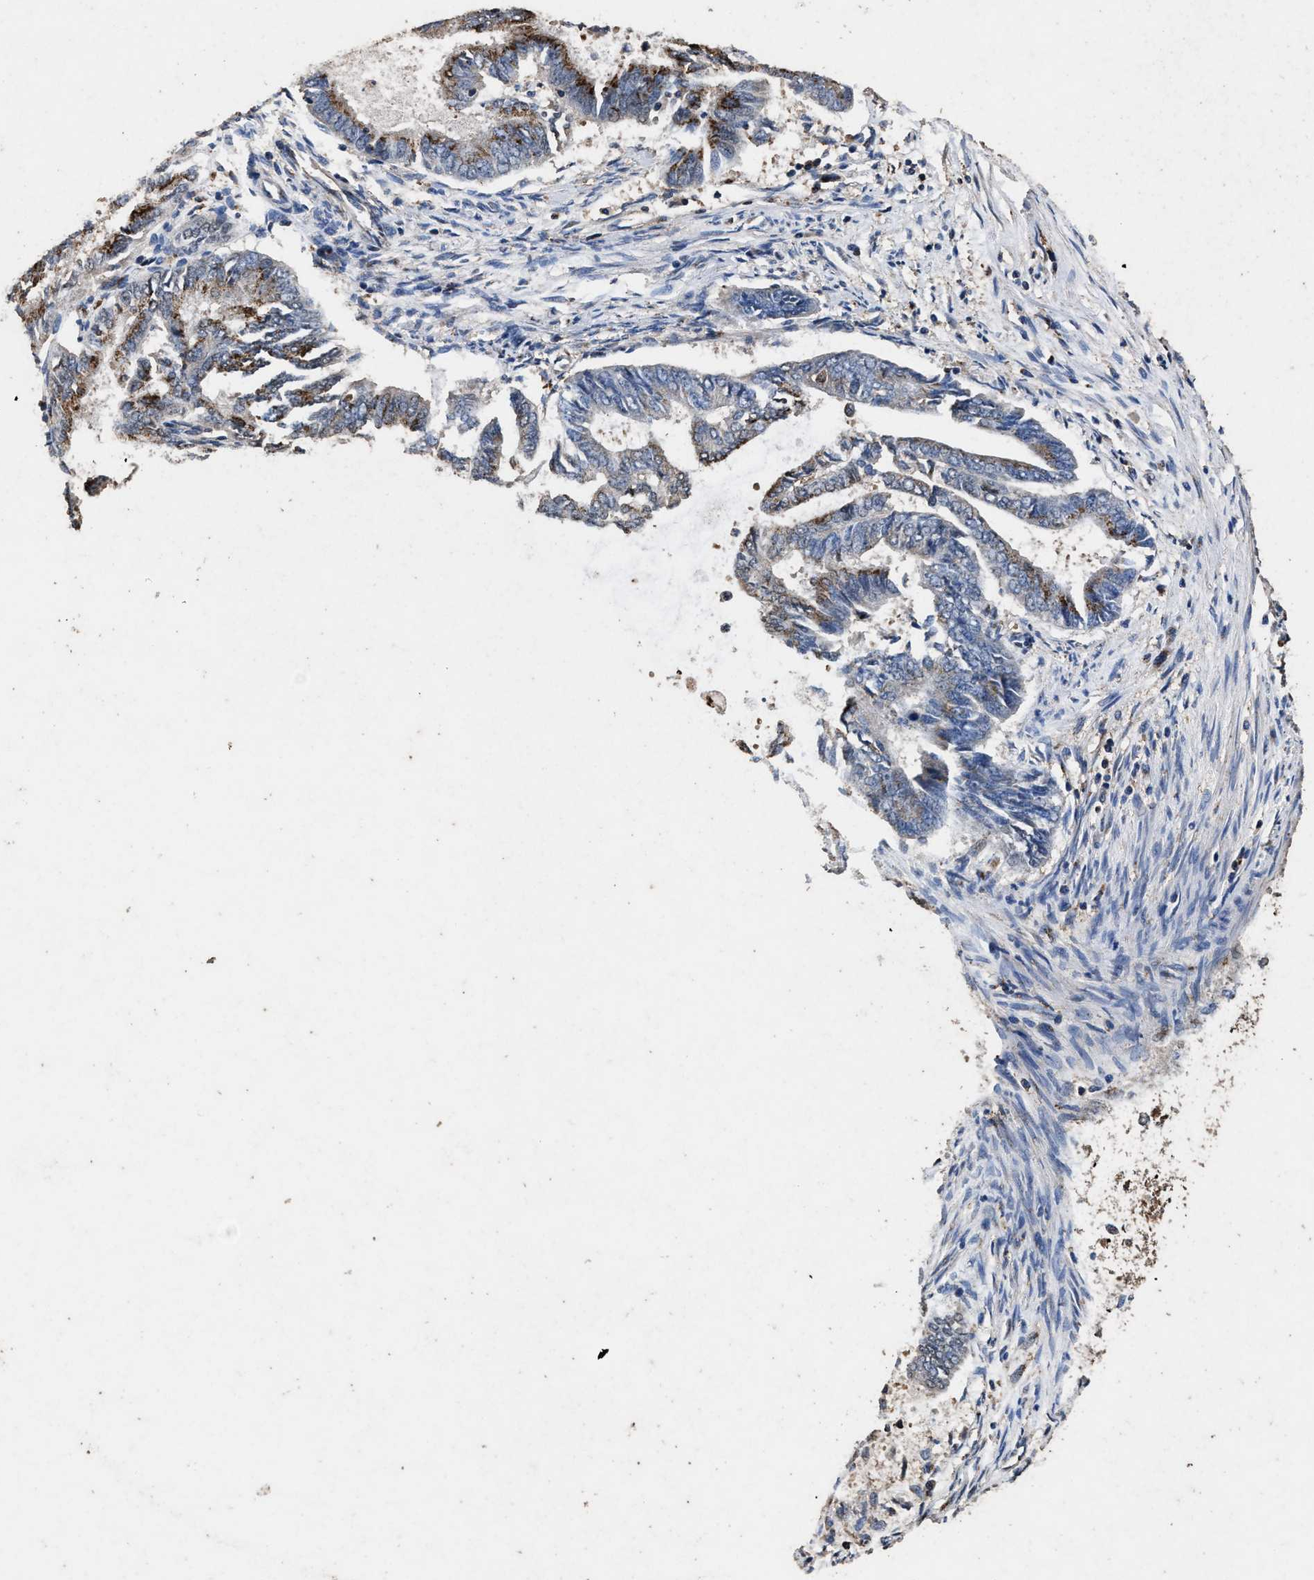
{"staining": {"intensity": "strong", "quantity": ">75%", "location": "cytoplasmic/membranous"}, "tissue": "endometrial cancer", "cell_type": "Tumor cells", "image_type": "cancer", "snomed": [{"axis": "morphology", "description": "Adenocarcinoma, NOS"}, {"axis": "topography", "description": "Endometrium"}], "caption": "An image of endometrial cancer stained for a protein shows strong cytoplasmic/membranous brown staining in tumor cells. (Stains: DAB (3,3'-diaminobenzidine) in brown, nuclei in blue, Microscopy: brightfield microscopy at high magnification).", "gene": "TPST2", "patient": {"sex": "female", "age": 86}}